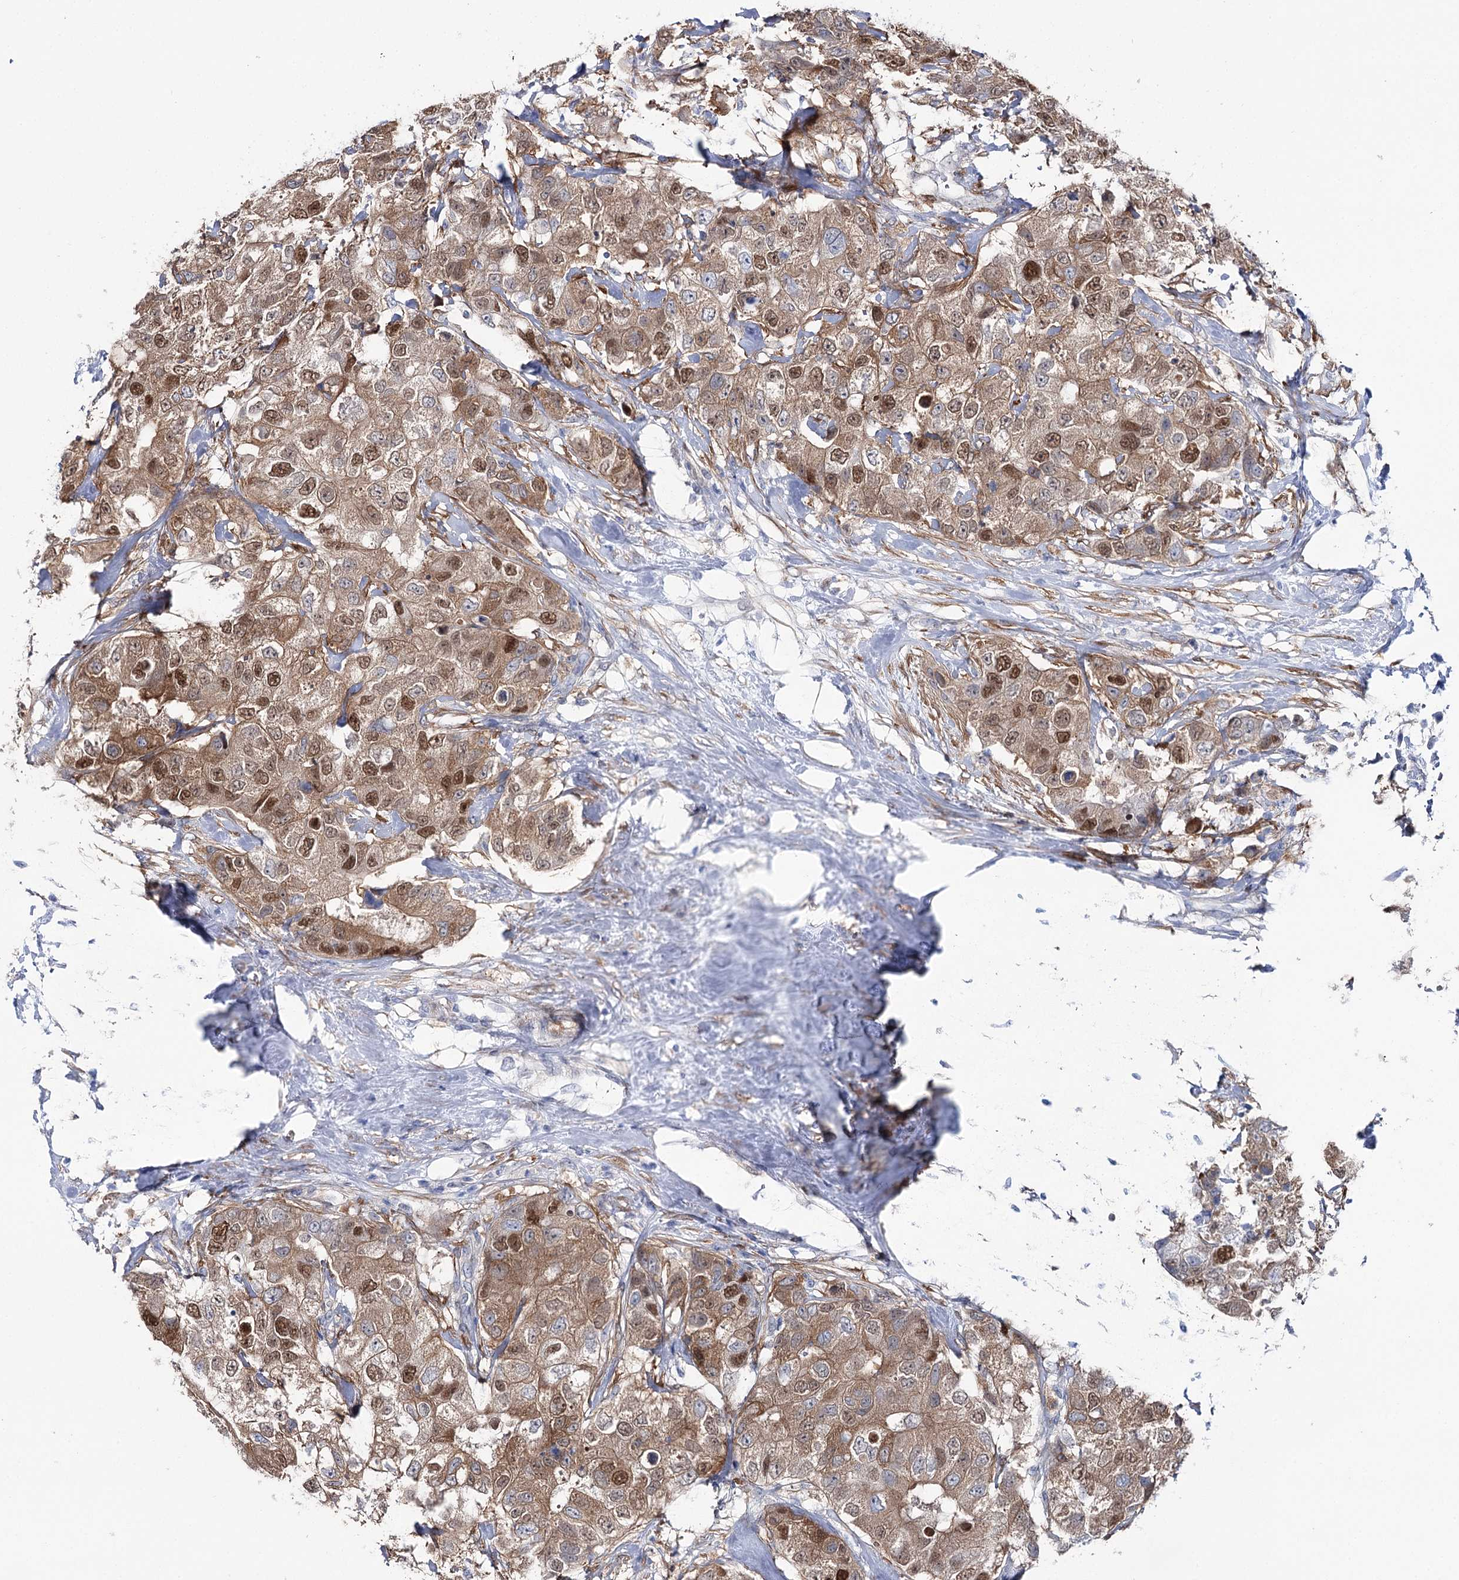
{"staining": {"intensity": "moderate", "quantity": ">75%", "location": "cytoplasmic/membranous,nuclear"}, "tissue": "breast cancer", "cell_type": "Tumor cells", "image_type": "cancer", "snomed": [{"axis": "morphology", "description": "Duct carcinoma"}, {"axis": "topography", "description": "Breast"}], "caption": "A brown stain labels moderate cytoplasmic/membranous and nuclear positivity of a protein in human breast cancer (intraductal carcinoma) tumor cells.", "gene": "UGDH", "patient": {"sex": "female", "age": 62}}